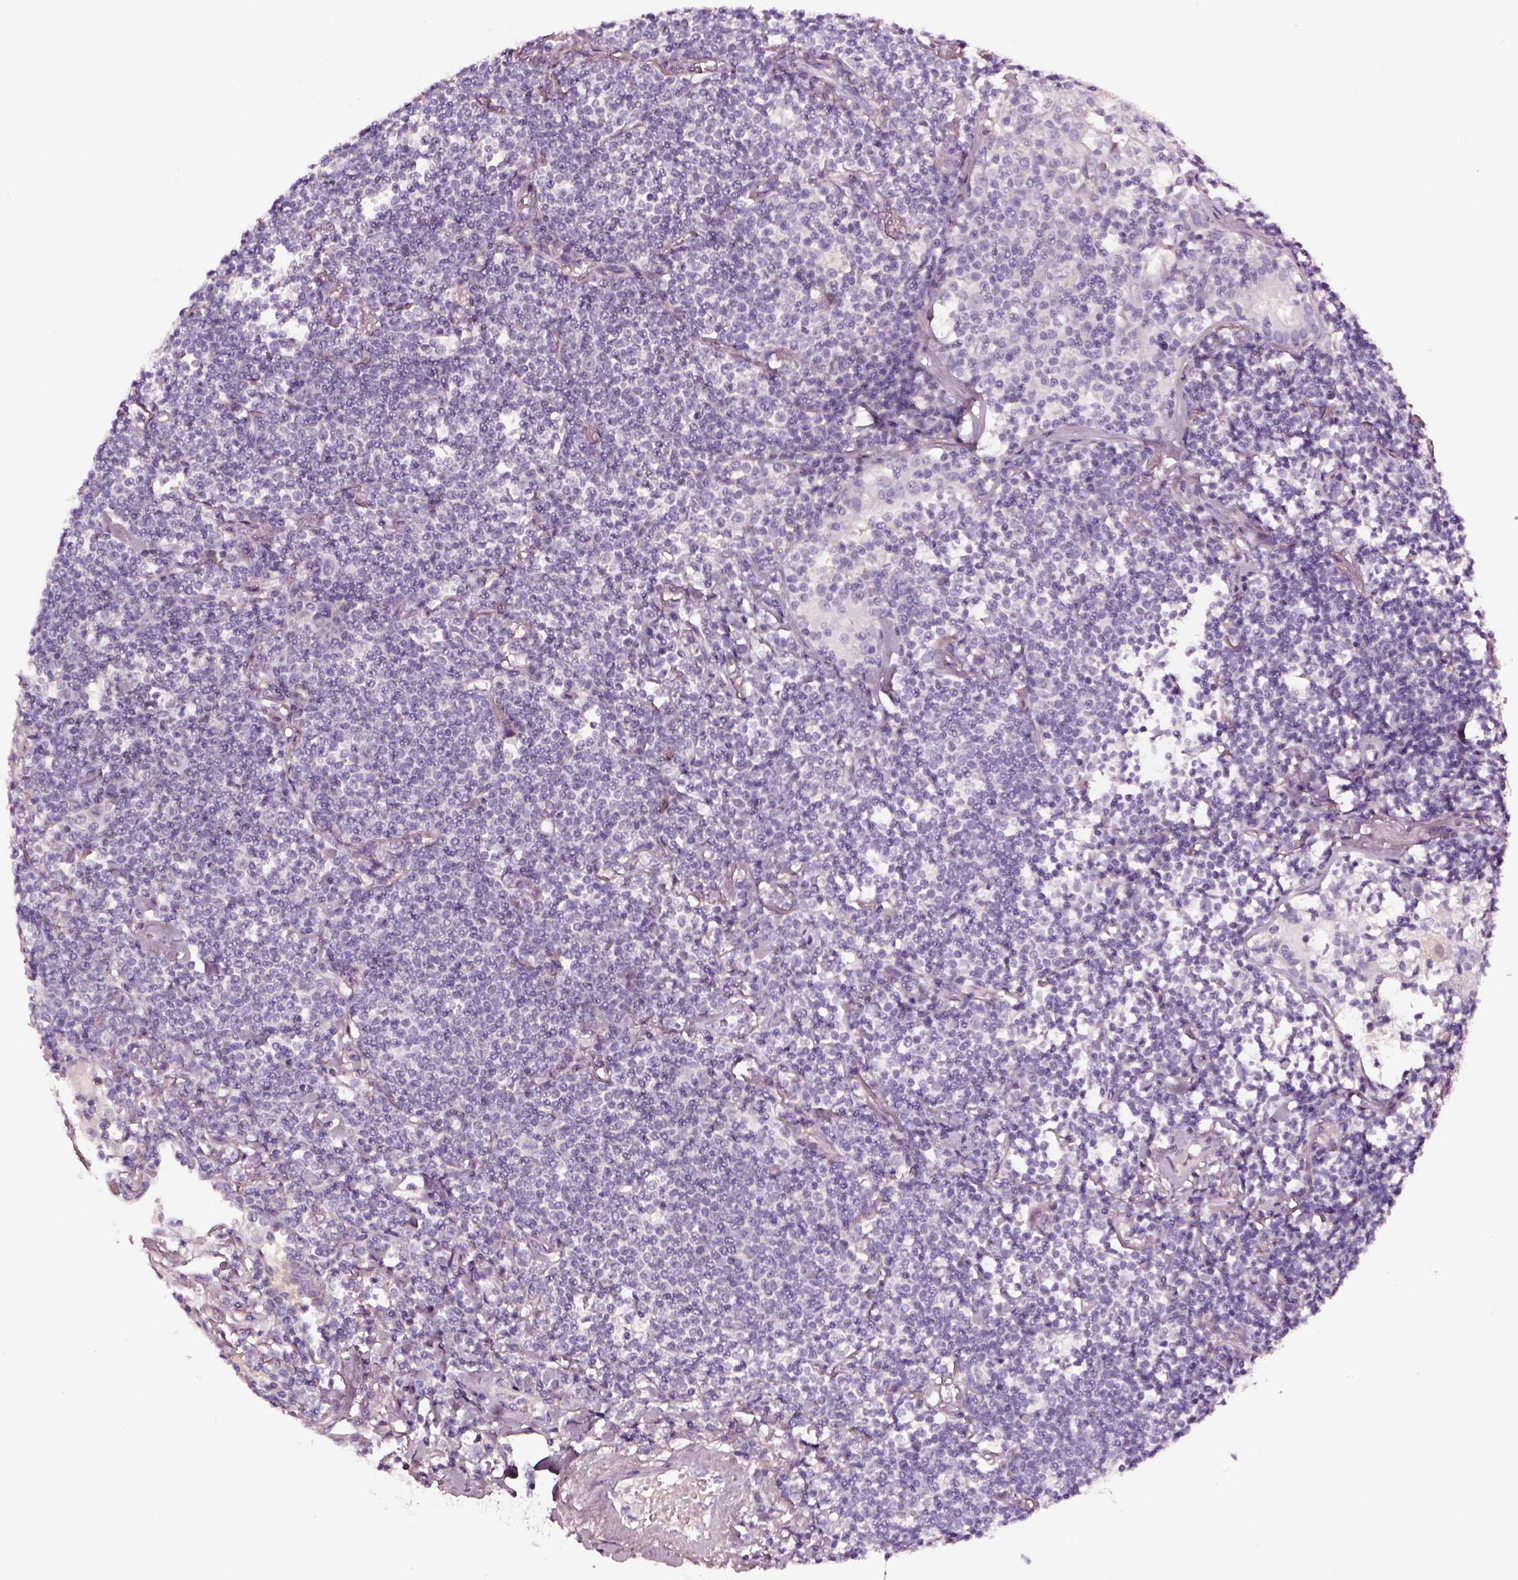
{"staining": {"intensity": "negative", "quantity": "none", "location": "none"}, "tissue": "lymphoma", "cell_type": "Tumor cells", "image_type": "cancer", "snomed": [{"axis": "morphology", "description": "Malignant lymphoma, non-Hodgkin's type, Low grade"}, {"axis": "topography", "description": "Lung"}], "caption": "There is no significant expression in tumor cells of lymphoma.", "gene": "SMIM17", "patient": {"sex": "female", "age": 71}}